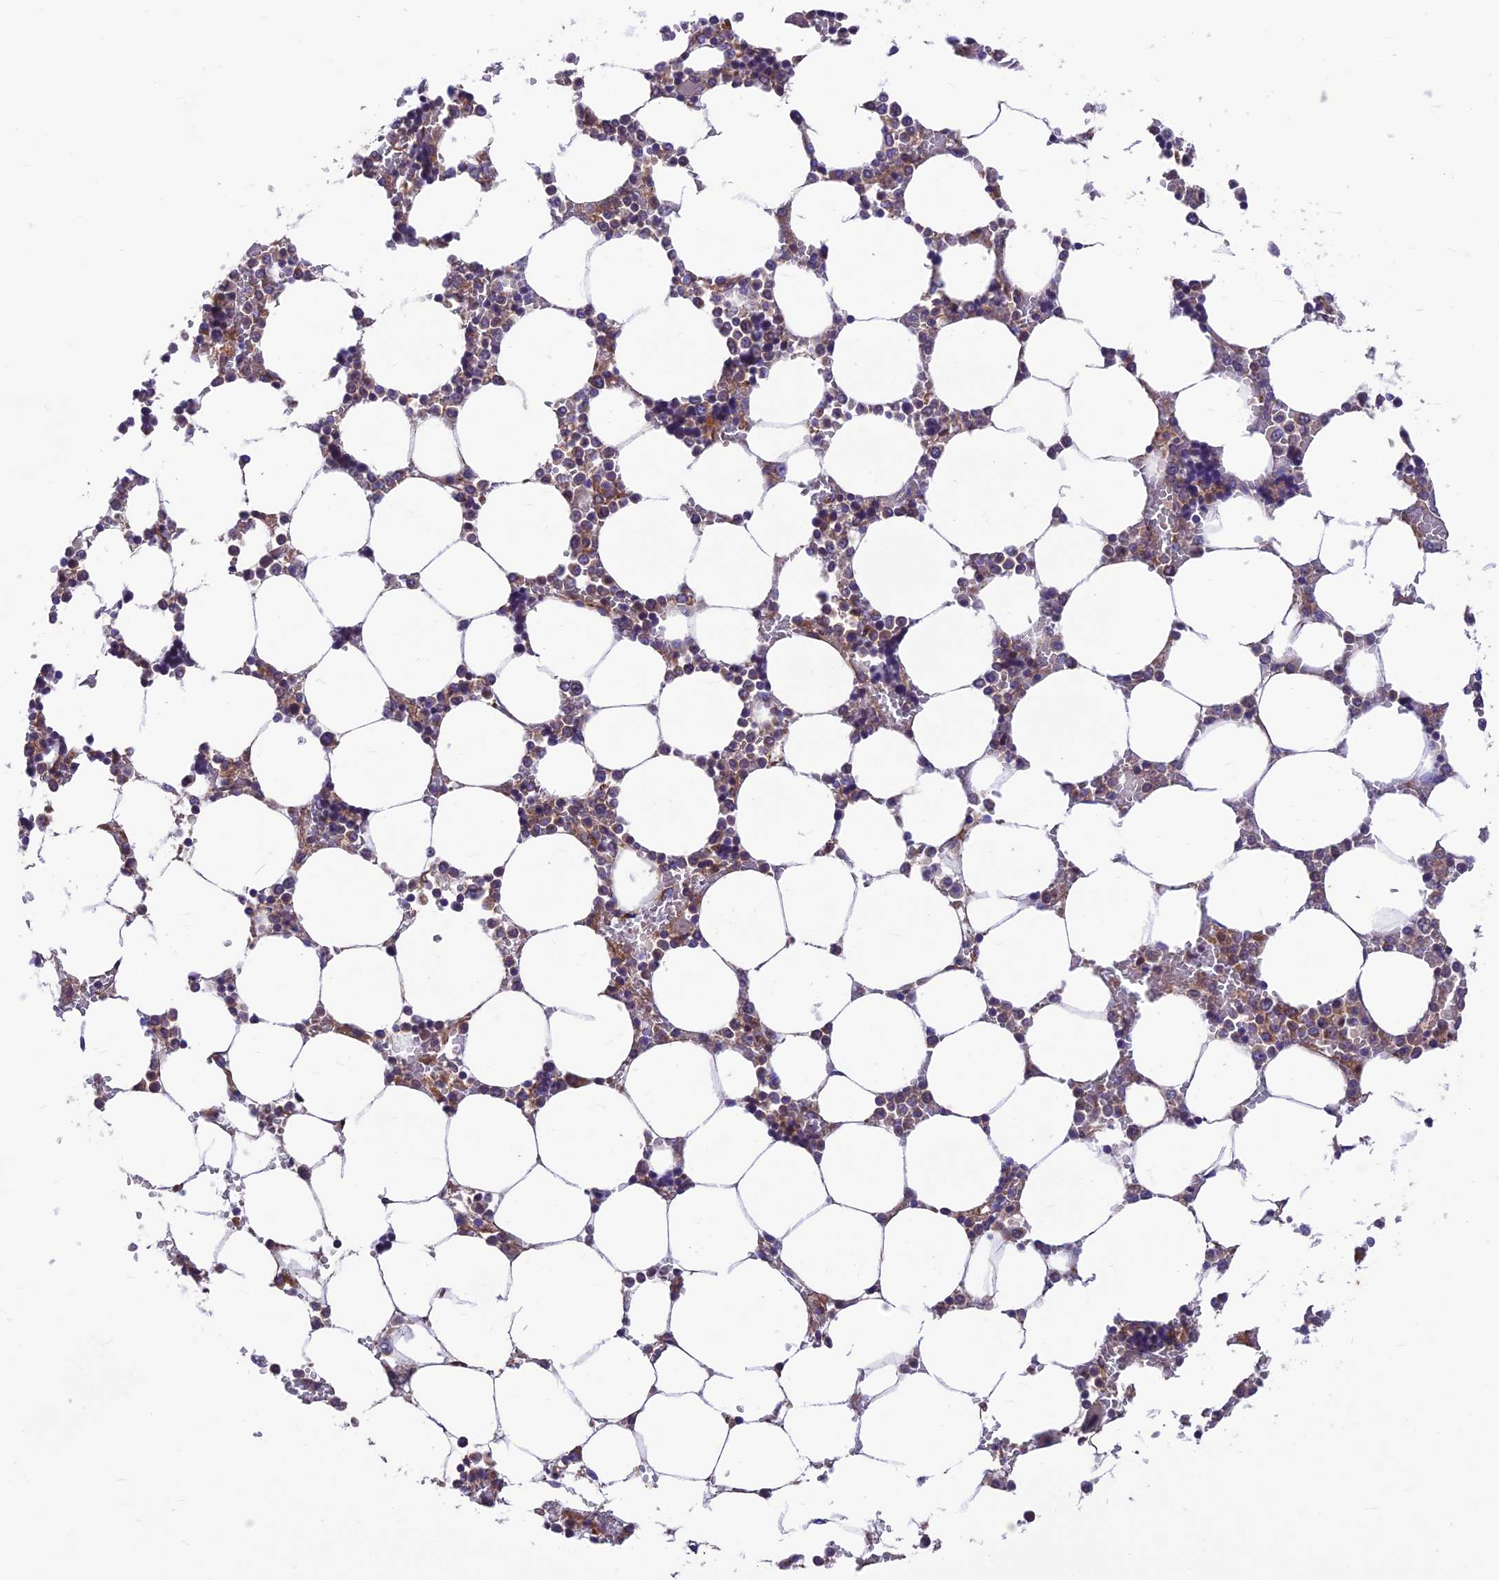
{"staining": {"intensity": "weak", "quantity": ">75%", "location": "cytoplasmic/membranous"}, "tissue": "bone marrow", "cell_type": "Hematopoietic cells", "image_type": "normal", "snomed": [{"axis": "morphology", "description": "Normal tissue, NOS"}, {"axis": "topography", "description": "Bone marrow"}], "caption": "Hematopoietic cells reveal low levels of weak cytoplasmic/membranous expression in approximately >75% of cells in unremarkable bone marrow.", "gene": "VPS16", "patient": {"sex": "male", "age": 64}}